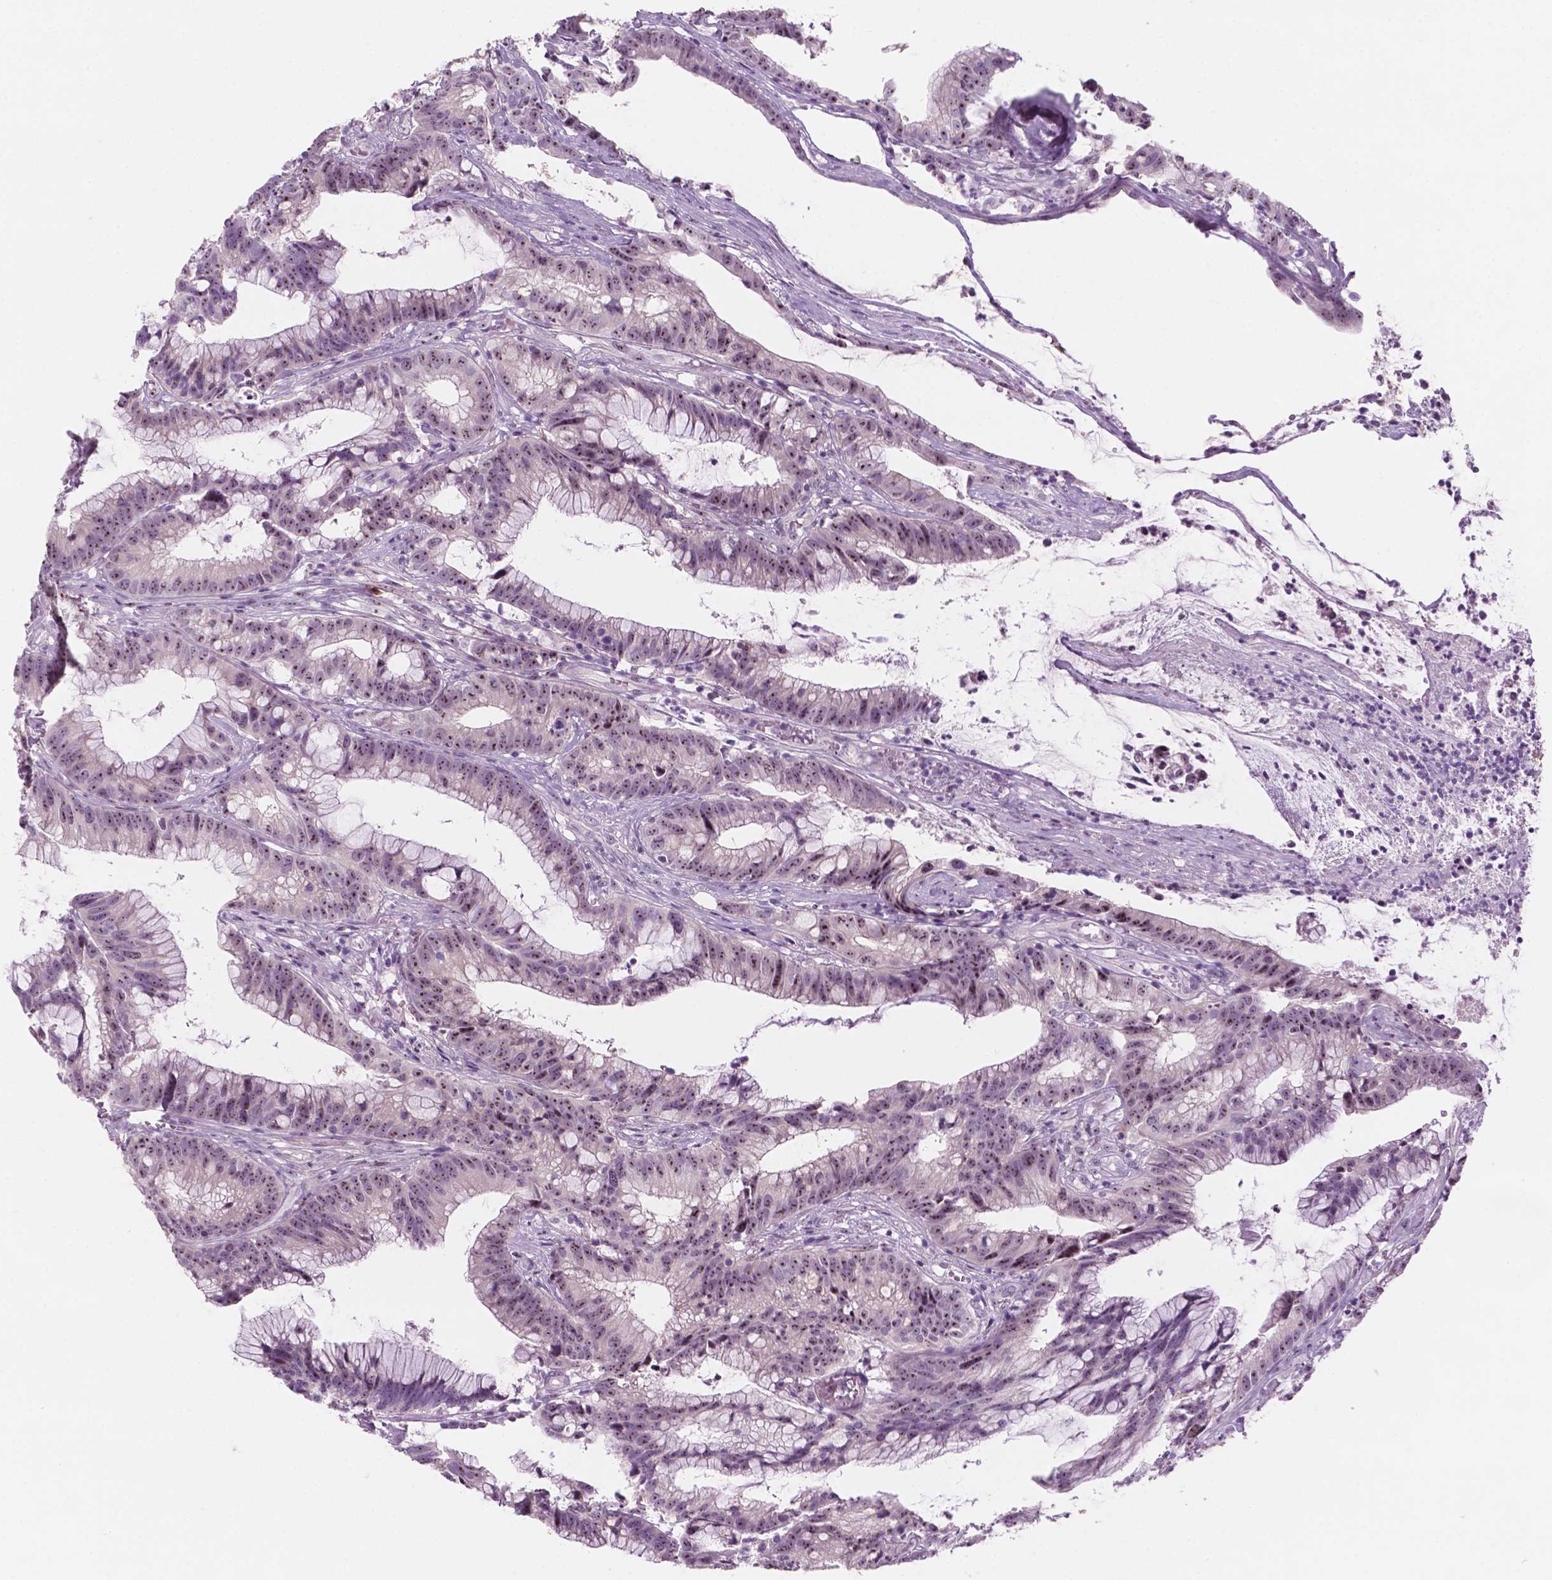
{"staining": {"intensity": "weak", "quantity": "25%-75%", "location": "nuclear"}, "tissue": "colorectal cancer", "cell_type": "Tumor cells", "image_type": "cancer", "snomed": [{"axis": "morphology", "description": "Adenocarcinoma, NOS"}, {"axis": "topography", "description": "Colon"}], "caption": "A histopathology image of adenocarcinoma (colorectal) stained for a protein exhibits weak nuclear brown staining in tumor cells.", "gene": "ZNF853", "patient": {"sex": "female", "age": 78}}